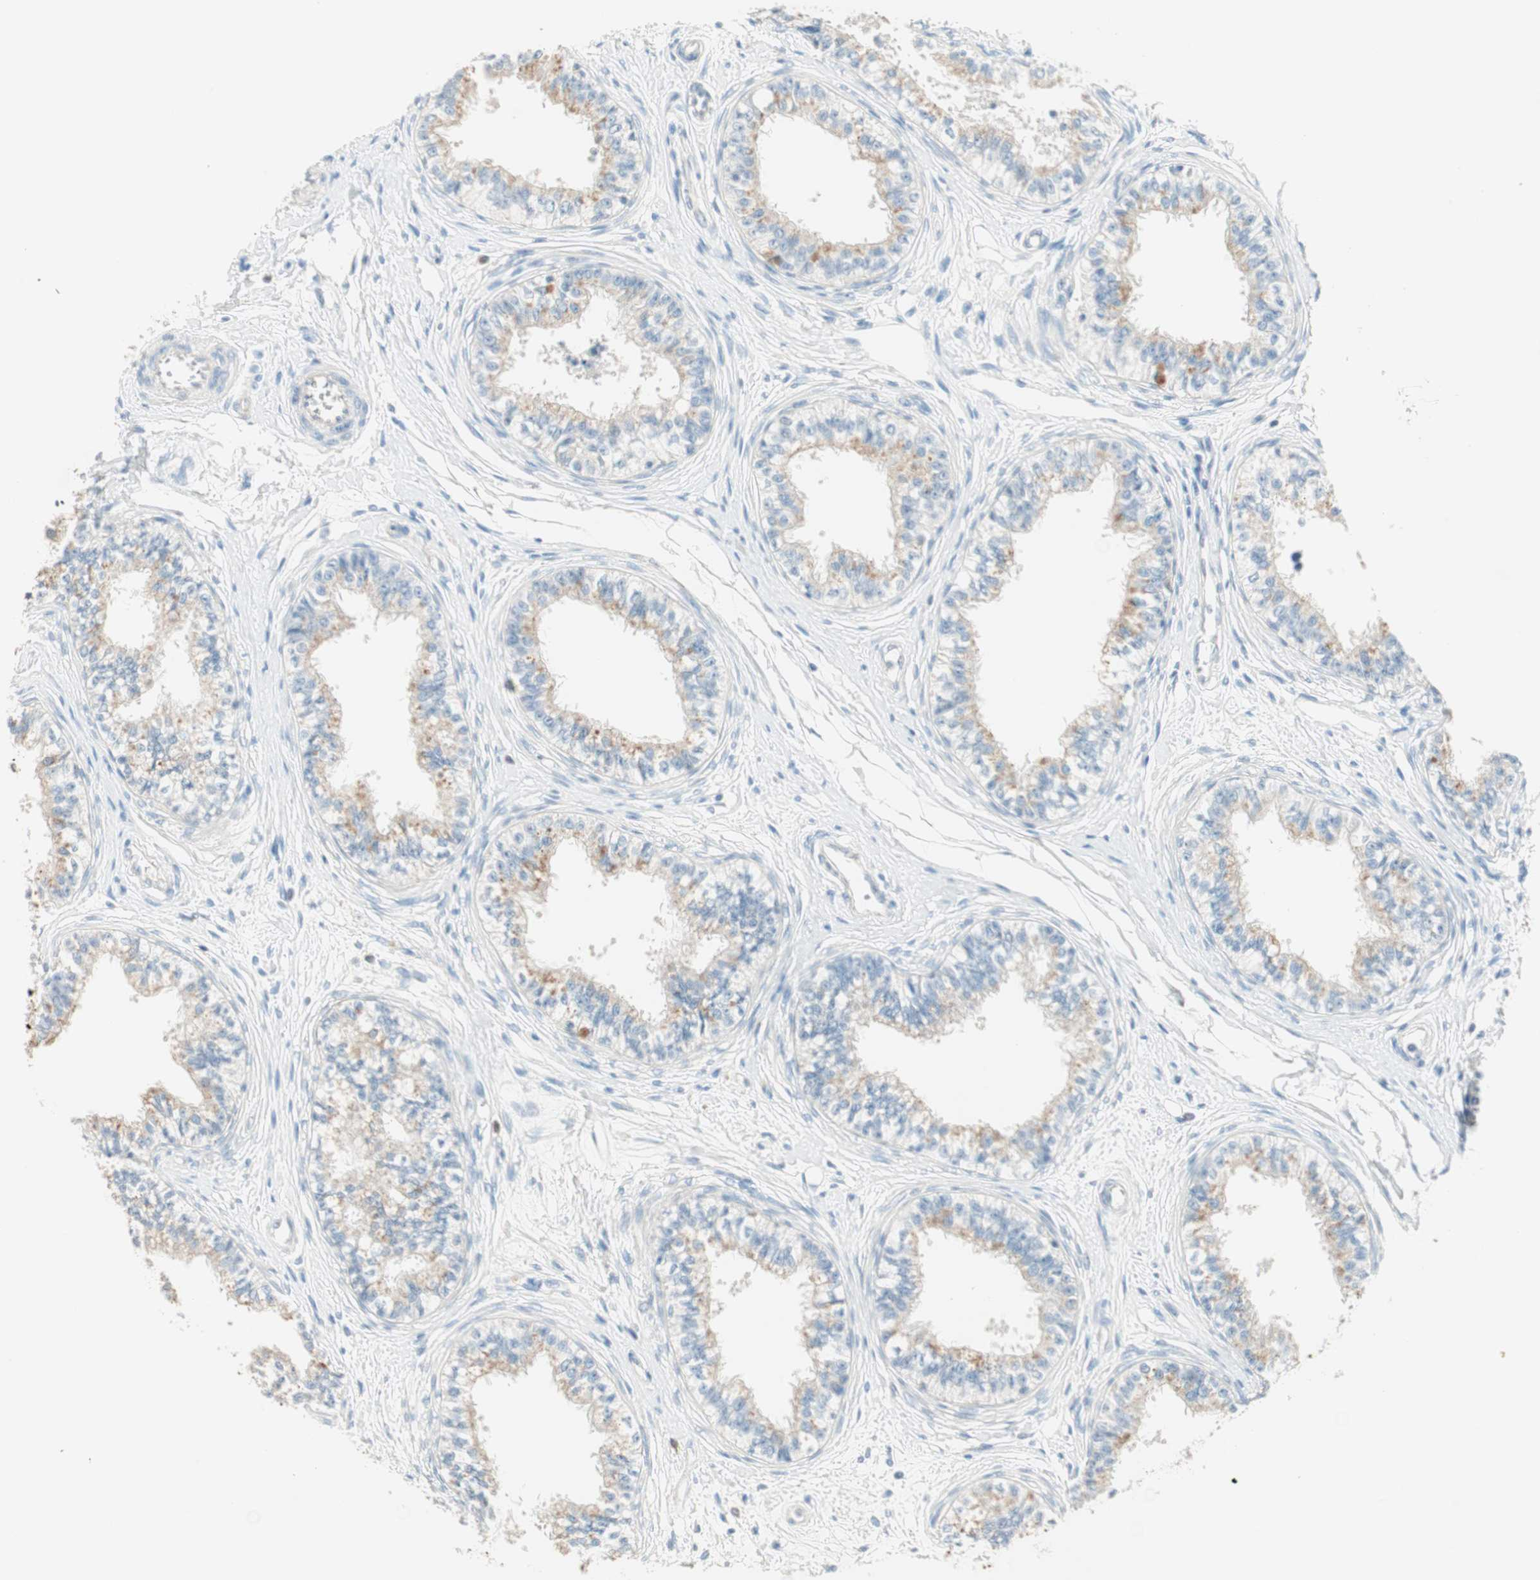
{"staining": {"intensity": "moderate", "quantity": "25%-75%", "location": "cytoplasmic/membranous"}, "tissue": "epididymis", "cell_type": "Glandular cells", "image_type": "normal", "snomed": [{"axis": "morphology", "description": "Normal tissue, NOS"}, {"axis": "morphology", "description": "Adenocarcinoma, metastatic, NOS"}, {"axis": "topography", "description": "Testis"}, {"axis": "topography", "description": "Epididymis"}], "caption": "Immunohistochemistry staining of unremarkable epididymis, which shows medium levels of moderate cytoplasmic/membranous positivity in approximately 25%-75% of glandular cells indicating moderate cytoplasmic/membranous protein positivity. The staining was performed using DAB (3,3'-diaminobenzidine) (brown) for protein detection and nuclei were counterstained in hematoxylin (blue).", "gene": "HPGD", "patient": {"sex": "male", "age": 26}}